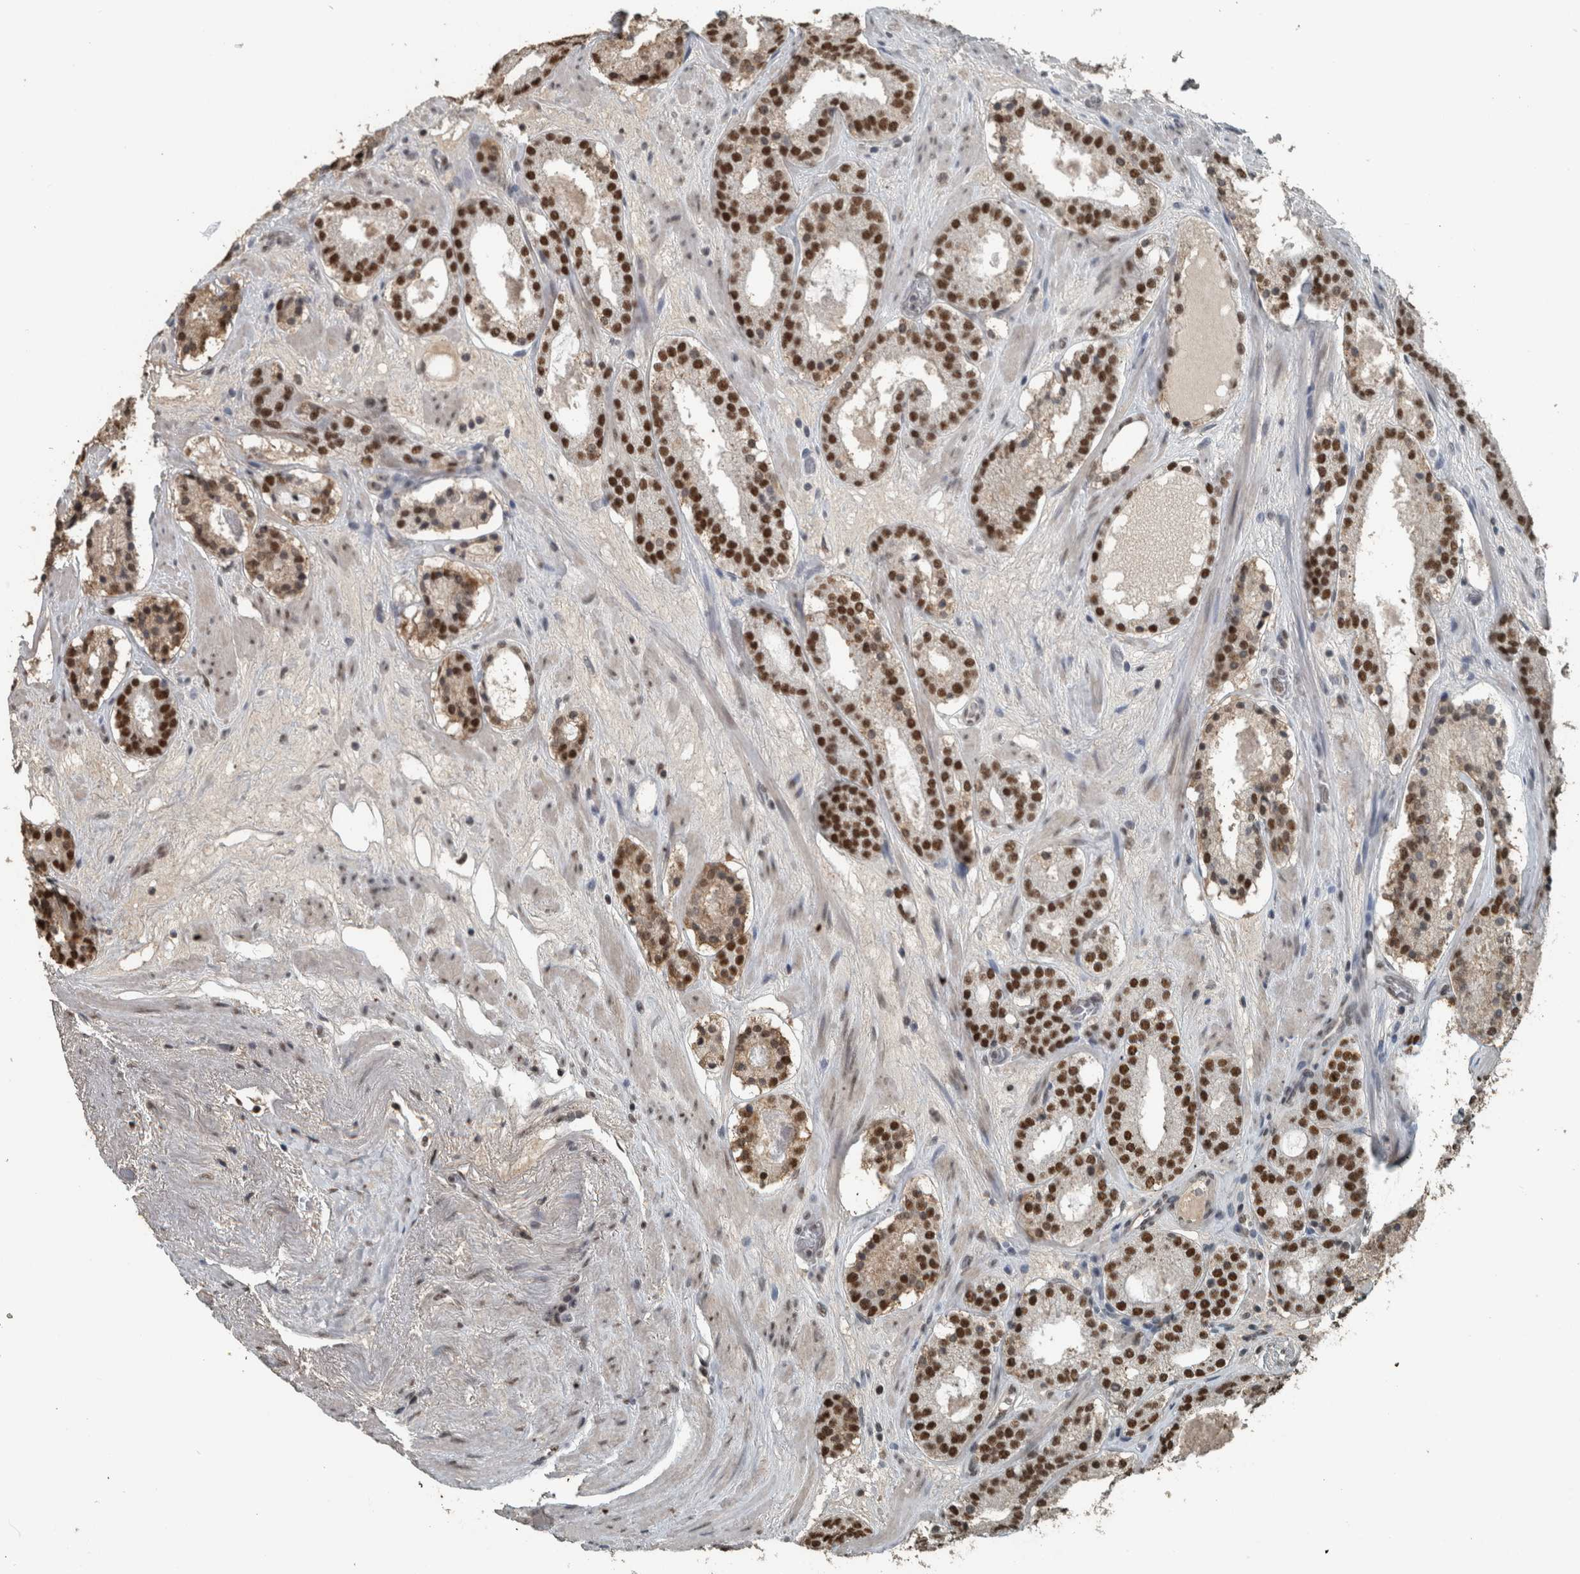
{"staining": {"intensity": "strong", "quantity": ">75%", "location": "nuclear"}, "tissue": "prostate cancer", "cell_type": "Tumor cells", "image_type": "cancer", "snomed": [{"axis": "morphology", "description": "Adenocarcinoma, Low grade"}, {"axis": "topography", "description": "Prostate"}], "caption": "A brown stain shows strong nuclear expression of a protein in human low-grade adenocarcinoma (prostate) tumor cells.", "gene": "ZNF24", "patient": {"sex": "male", "age": 69}}